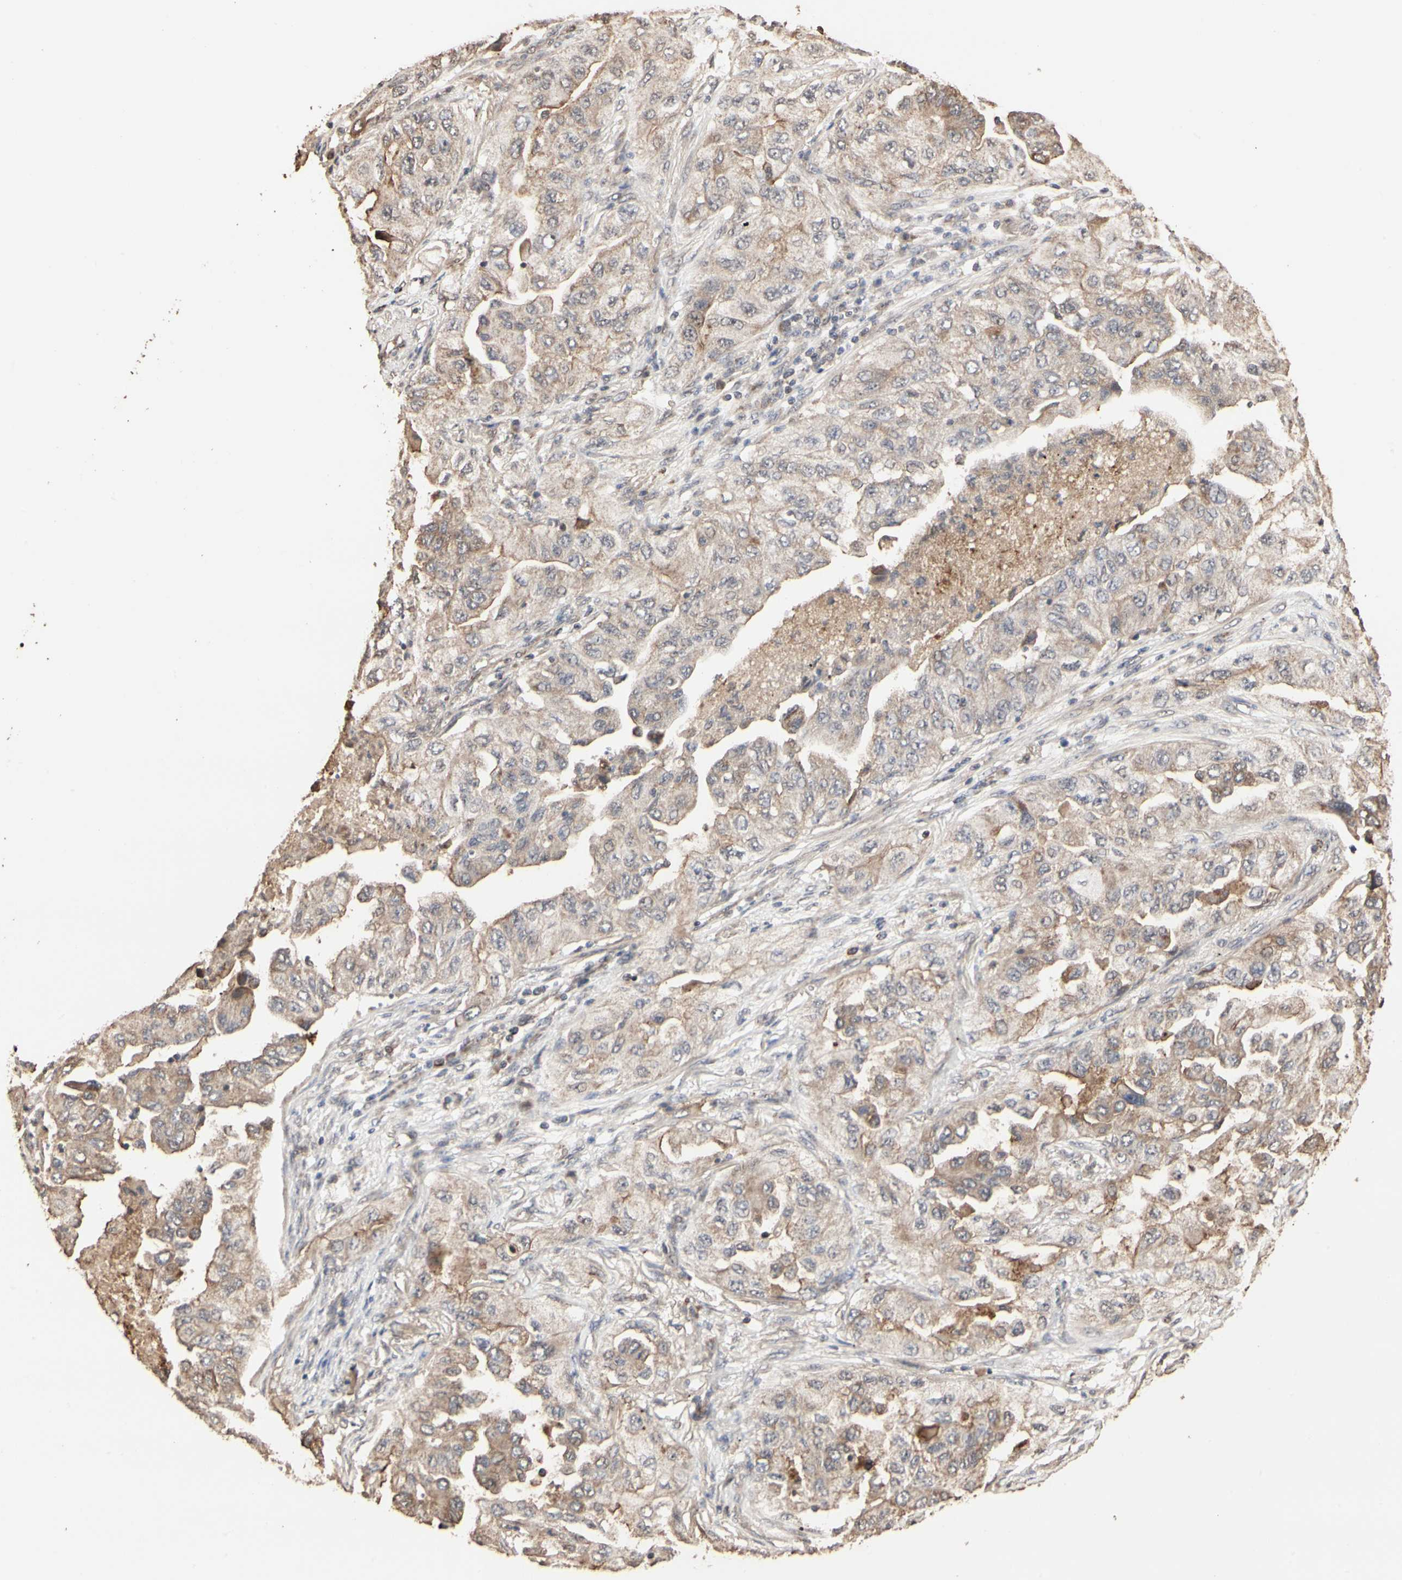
{"staining": {"intensity": "weak", "quantity": ">75%", "location": "cytoplasmic/membranous"}, "tissue": "lung cancer", "cell_type": "Tumor cells", "image_type": "cancer", "snomed": [{"axis": "morphology", "description": "Adenocarcinoma, NOS"}, {"axis": "topography", "description": "Lung"}], "caption": "Immunohistochemical staining of human lung cancer demonstrates low levels of weak cytoplasmic/membranous expression in about >75% of tumor cells.", "gene": "TAOK1", "patient": {"sex": "female", "age": 65}}